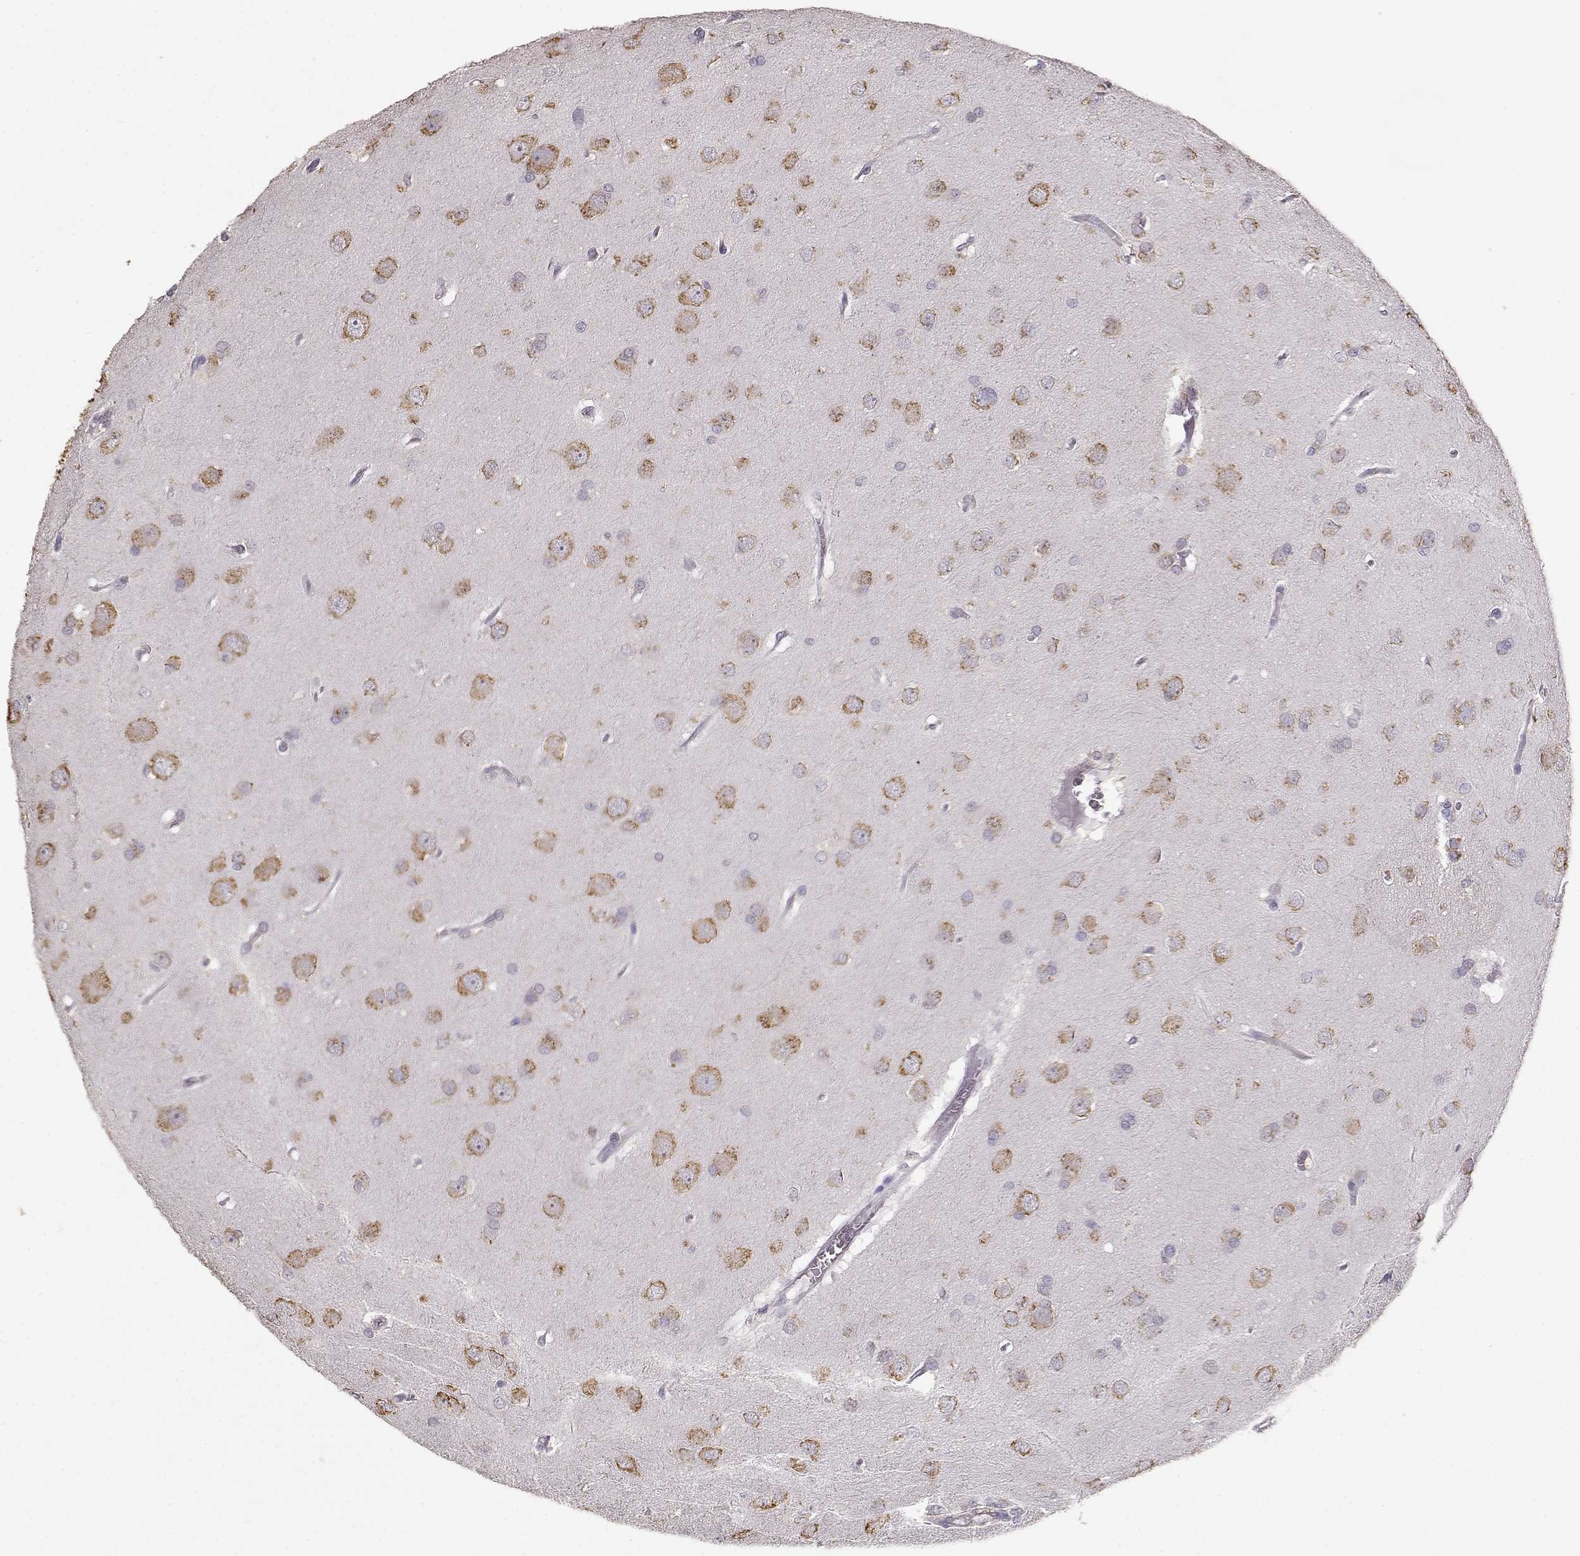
{"staining": {"intensity": "weak", "quantity": ">75%", "location": "cytoplasmic/membranous"}, "tissue": "glioma", "cell_type": "Tumor cells", "image_type": "cancer", "snomed": [{"axis": "morphology", "description": "Glioma, malignant, Low grade"}, {"axis": "topography", "description": "Brain"}], "caption": "A low amount of weak cytoplasmic/membranous expression is appreciated in approximately >75% of tumor cells in glioma tissue.", "gene": "GABRG3", "patient": {"sex": "male", "age": 58}}